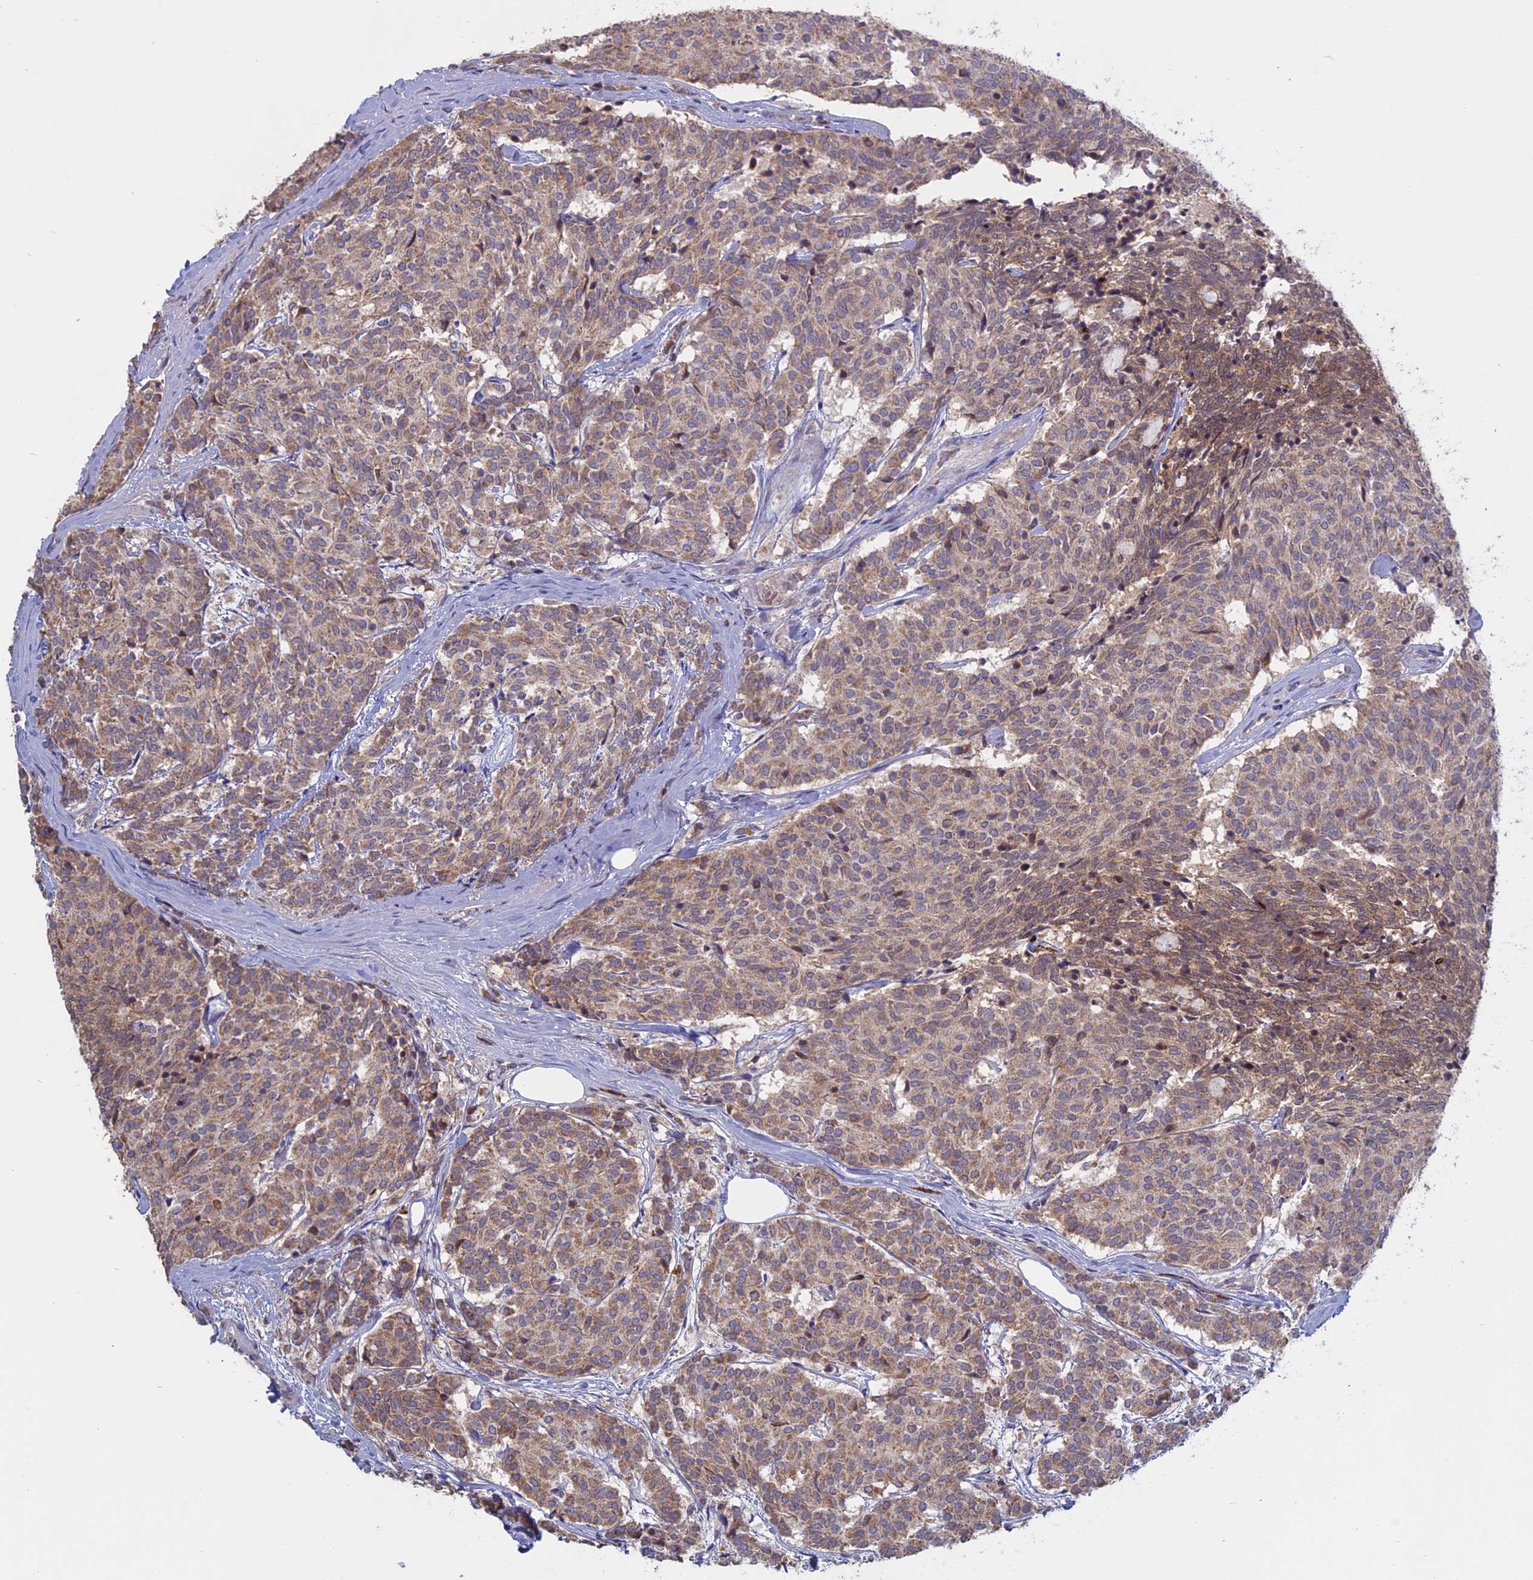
{"staining": {"intensity": "moderate", "quantity": ">75%", "location": "cytoplasmic/membranous"}, "tissue": "carcinoid", "cell_type": "Tumor cells", "image_type": "cancer", "snomed": [{"axis": "morphology", "description": "Carcinoid, malignant, NOS"}, {"axis": "topography", "description": "Pancreas"}], "caption": "The immunohistochemical stain labels moderate cytoplasmic/membranous expression in tumor cells of carcinoid tissue. Immunohistochemistry (ihc) stains the protein of interest in brown and the nuclei are stained blue.", "gene": "TMEM208", "patient": {"sex": "female", "age": 54}}